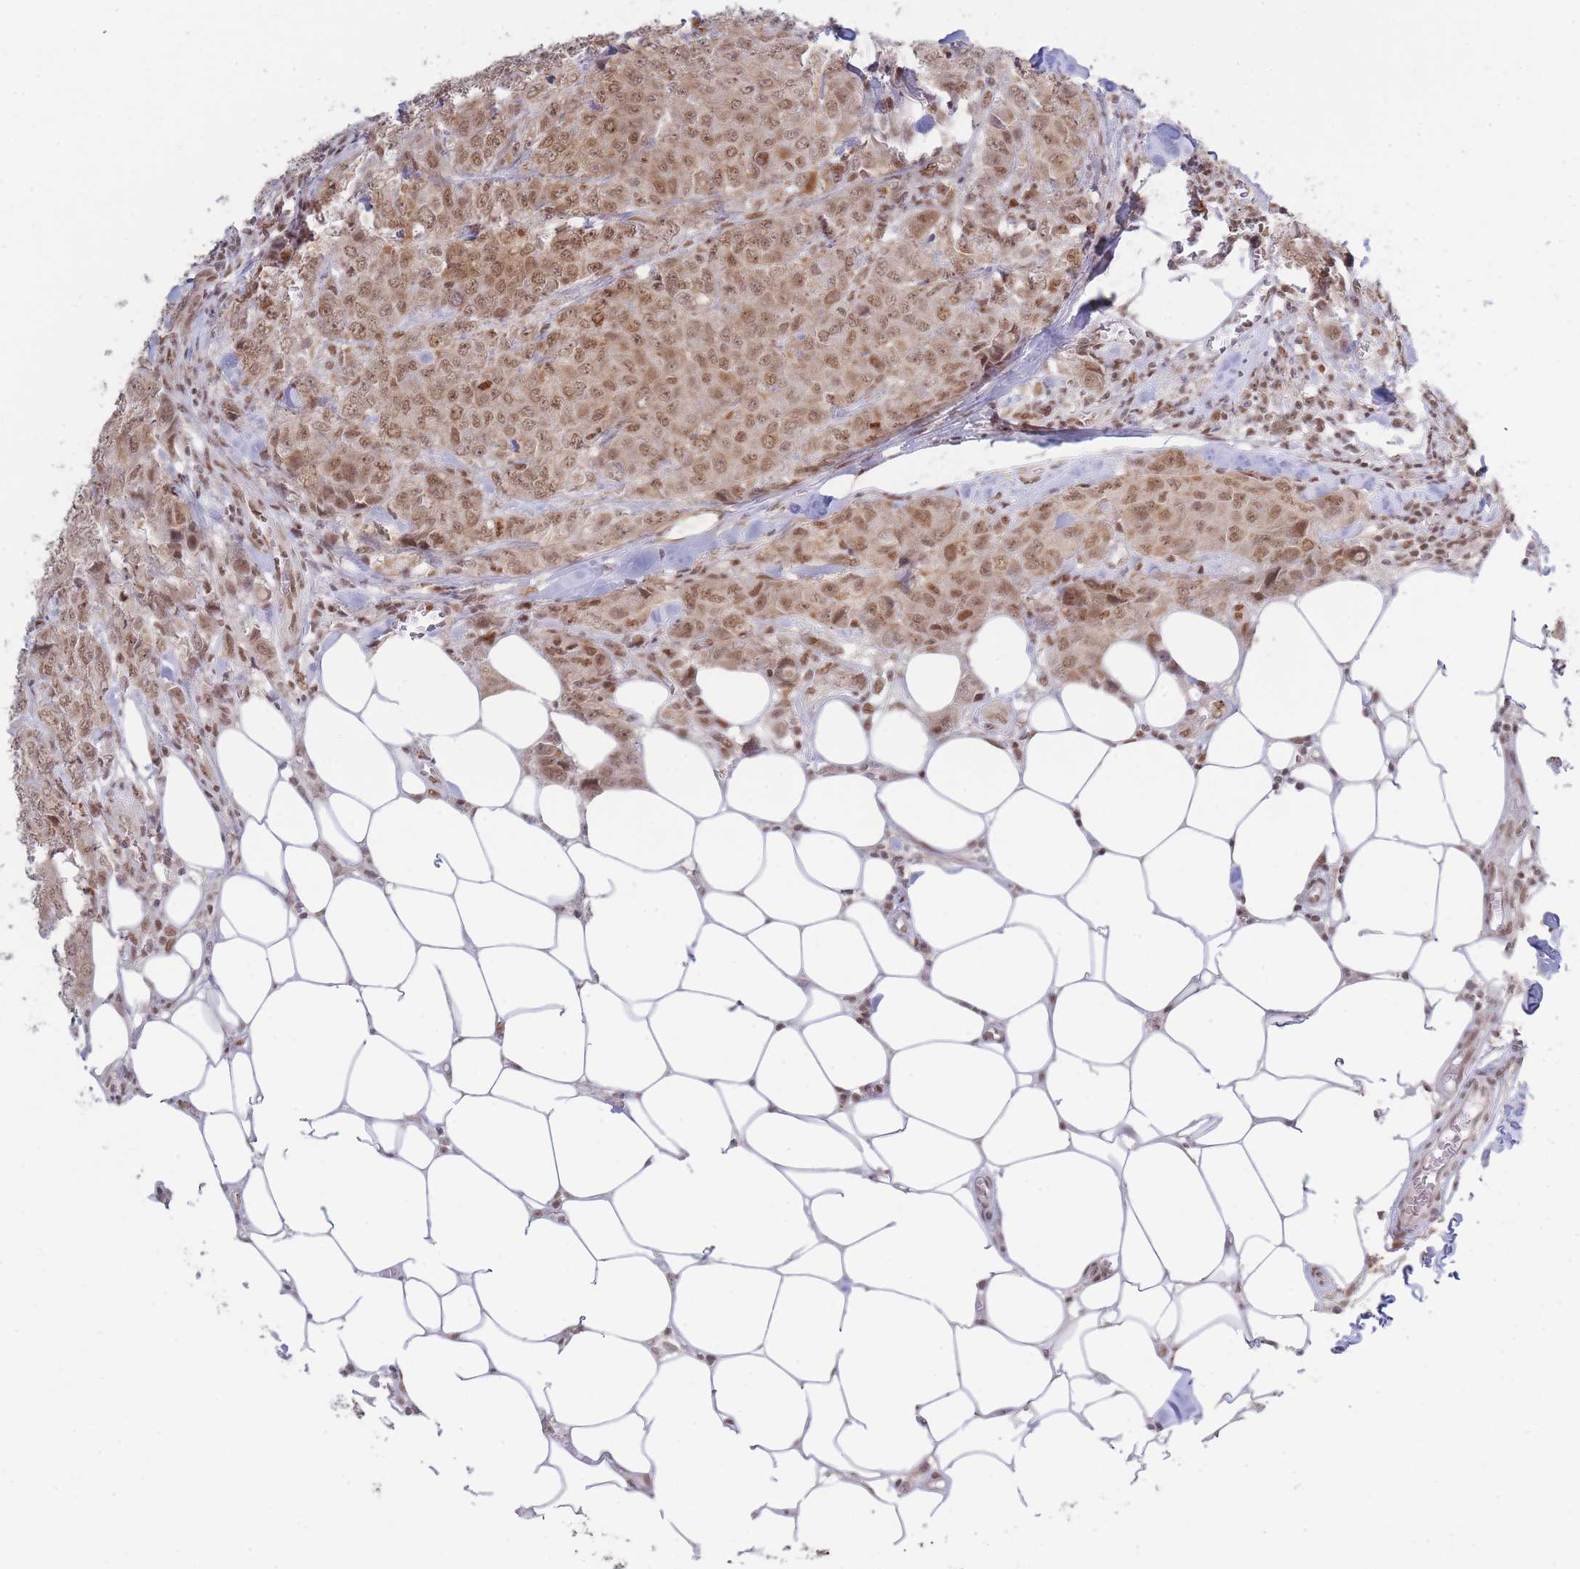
{"staining": {"intensity": "moderate", "quantity": ">75%", "location": "nuclear"}, "tissue": "breast cancer", "cell_type": "Tumor cells", "image_type": "cancer", "snomed": [{"axis": "morphology", "description": "Duct carcinoma"}, {"axis": "topography", "description": "Breast"}], "caption": "Moderate nuclear staining for a protein is identified in about >75% of tumor cells of breast cancer (invasive ductal carcinoma) using immunohistochemistry (IHC).", "gene": "CARD8", "patient": {"sex": "female", "age": 43}}